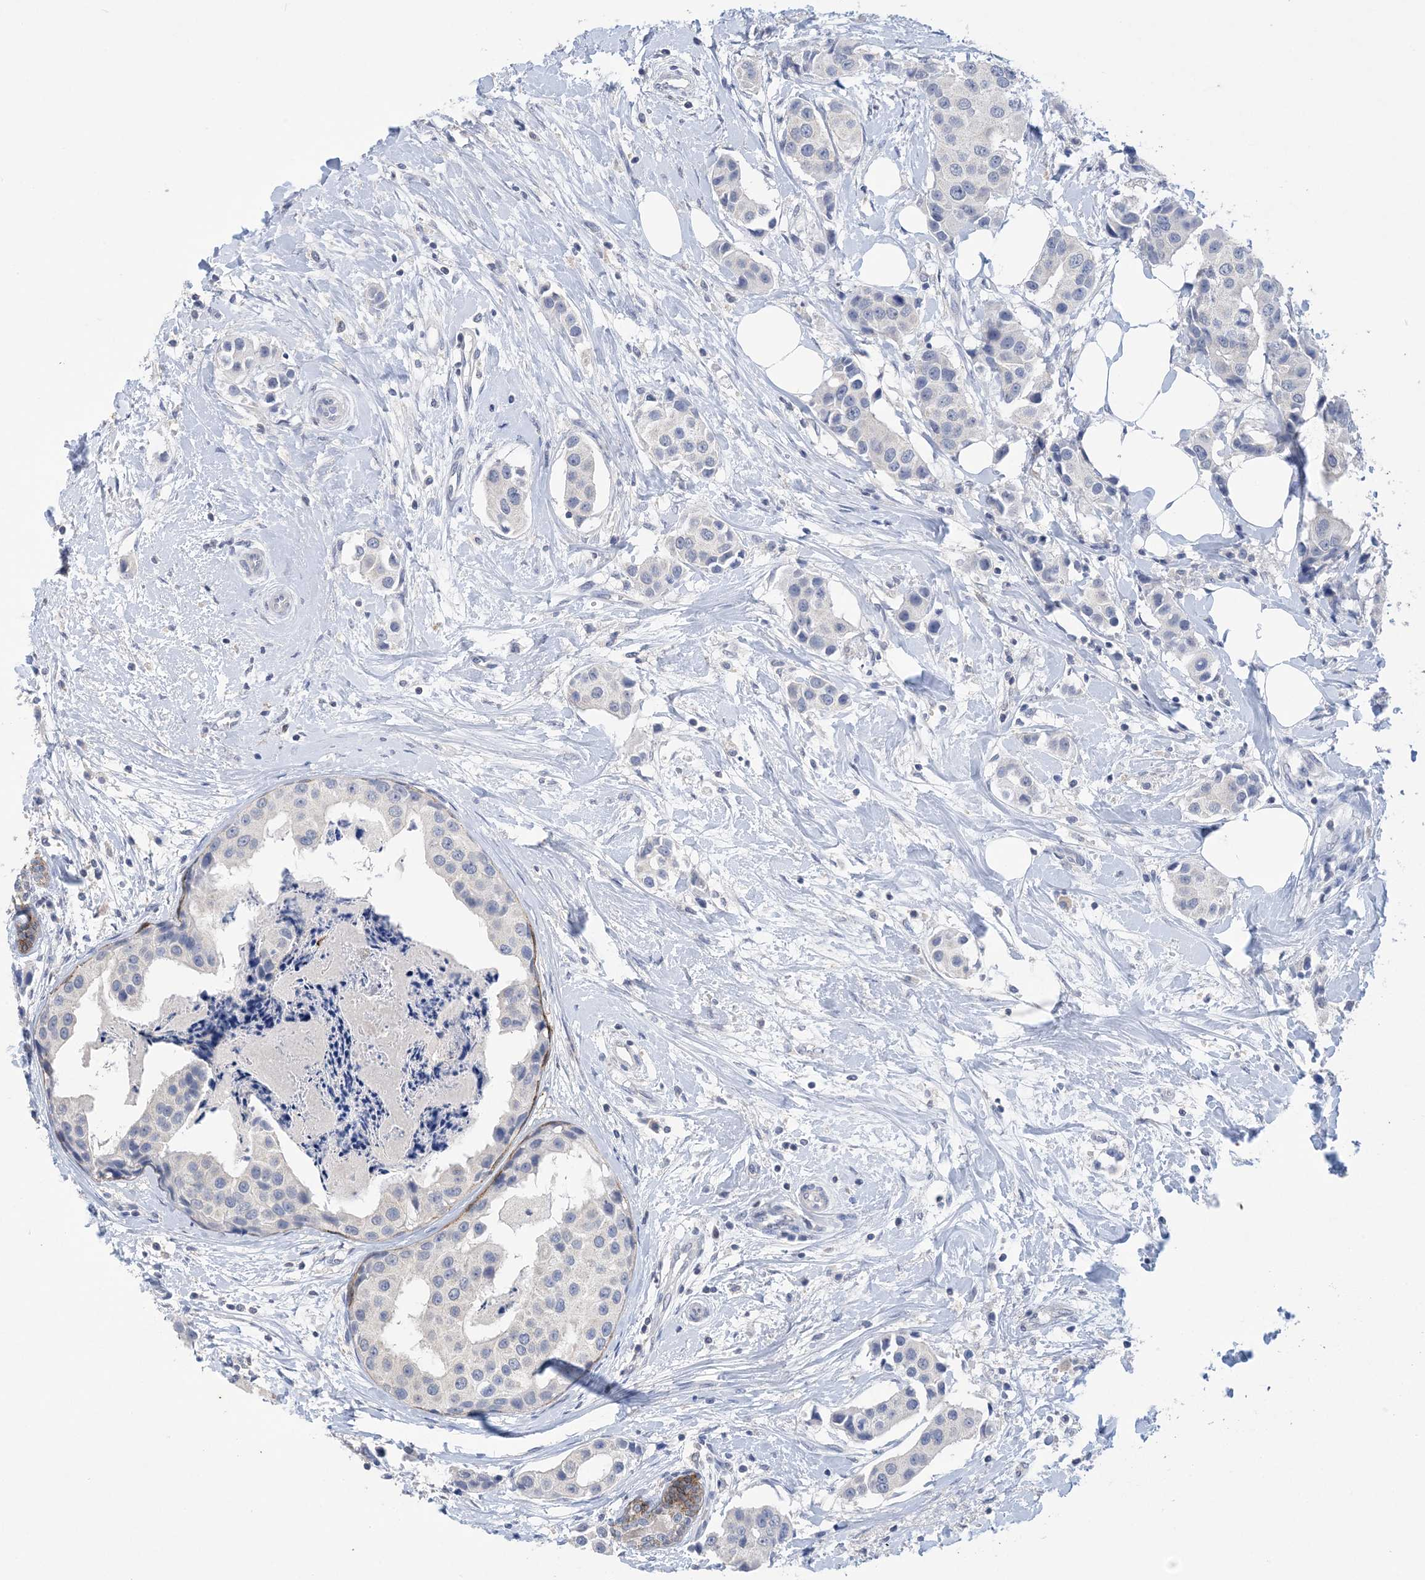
{"staining": {"intensity": "negative", "quantity": "none", "location": "none"}, "tissue": "breast cancer", "cell_type": "Tumor cells", "image_type": "cancer", "snomed": [{"axis": "morphology", "description": "Normal tissue, NOS"}, {"axis": "morphology", "description": "Duct carcinoma"}, {"axis": "topography", "description": "Breast"}], "caption": "This is an immunohistochemistry (IHC) image of breast cancer. There is no expression in tumor cells.", "gene": "DSC3", "patient": {"sex": "female", "age": 39}}